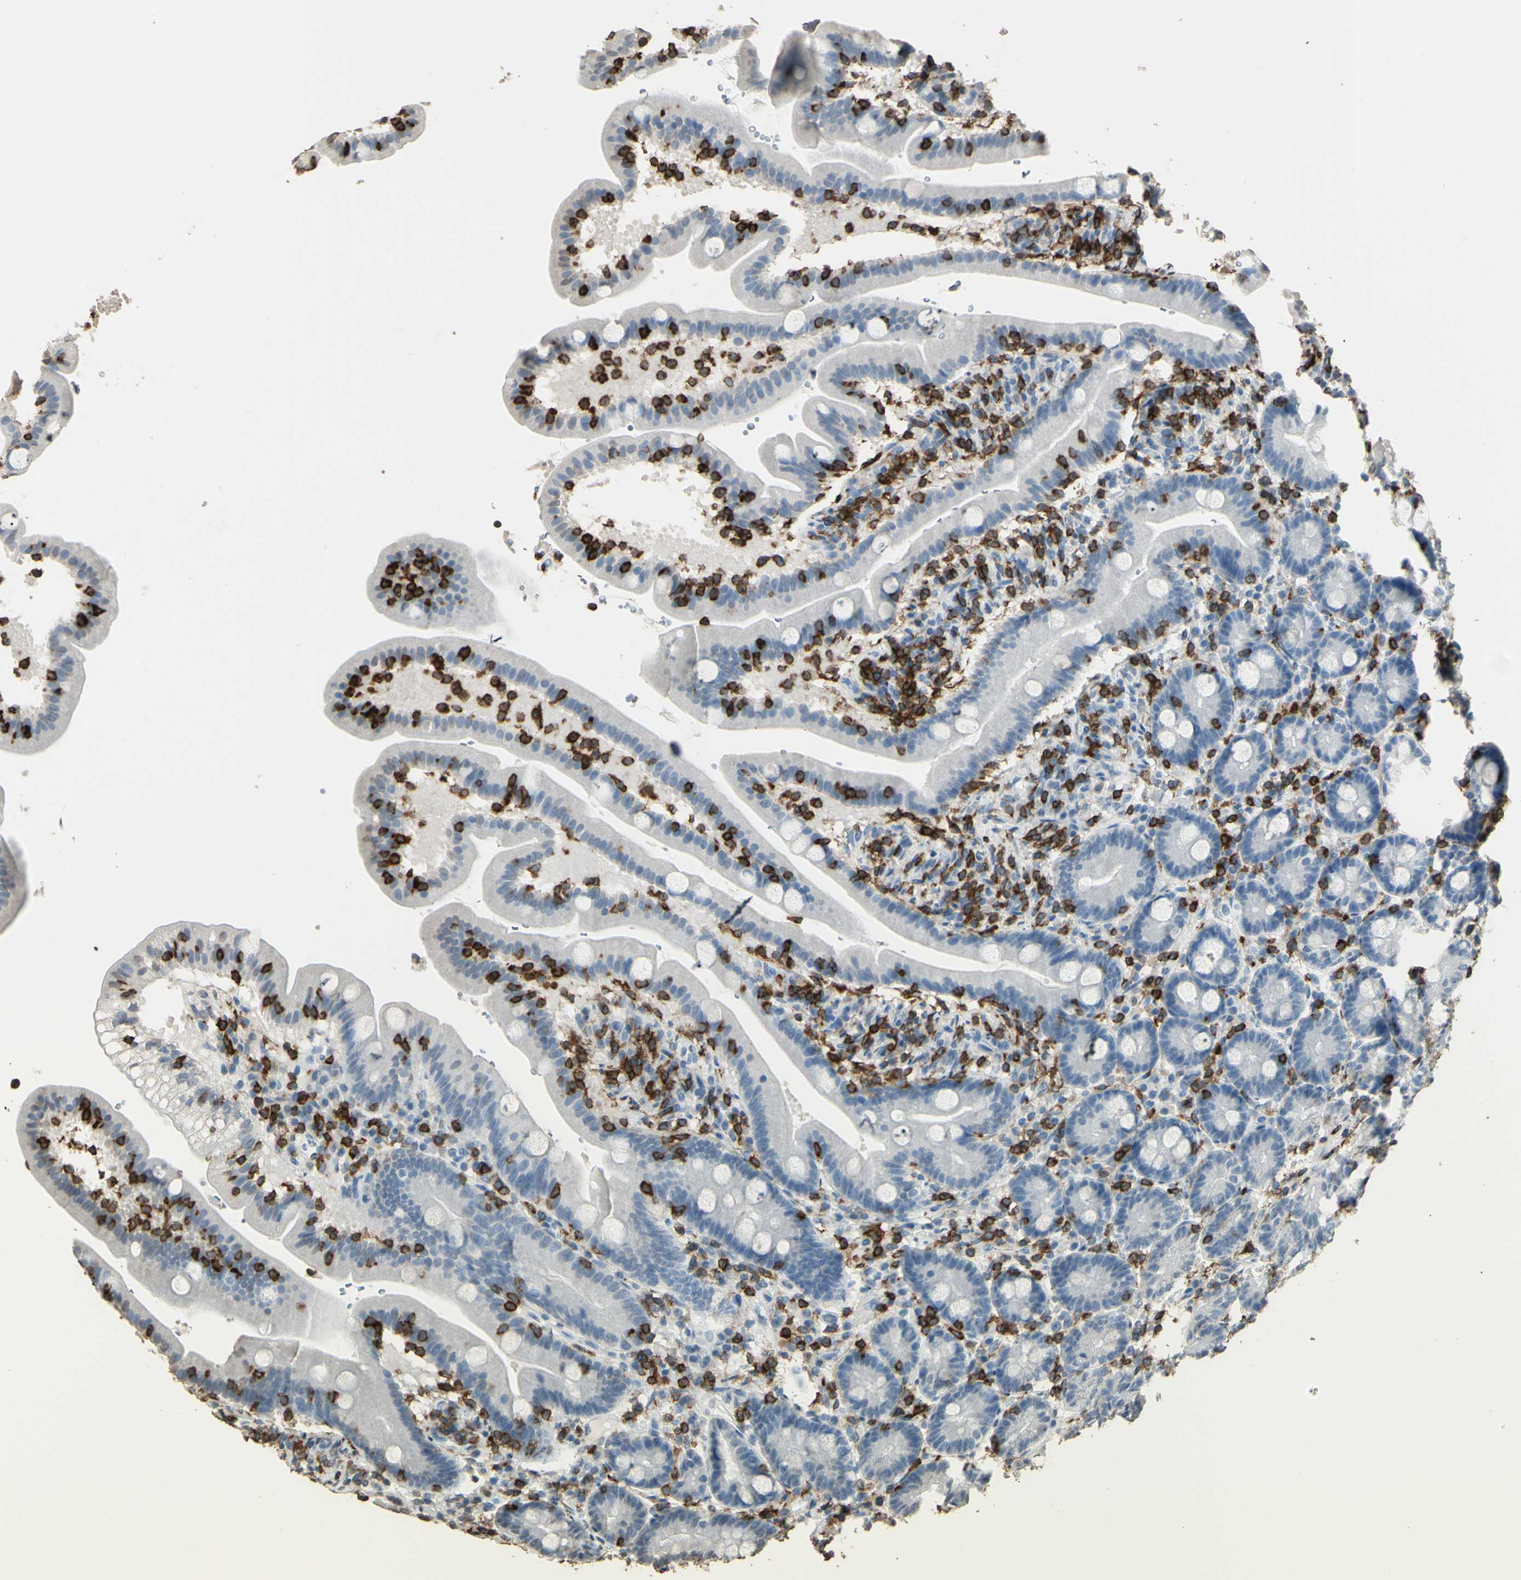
{"staining": {"intensity": "negative", "quantity": "none", "location": "none"}, "tissue": "duodenum", "cell_type": "Glandular cells", "image_type": "normal", "snomed": [{"axis": "morphology", "description": "Normal tissue, NOS"}, {"axis": "topography", "description": "Duodenum"}], "caption": "IHC image of normal duodenum: human duodenum stained with DAB (3,3'-diaminobenzidine) demonstrates no significant protein staining in glandular cells. The staining is performed using DAB (3,3'-diaminobenzidine) brown chromogen with nuclei counter-stained in using hematoxylin.", "gene": "PSTPIP1", "patient": {"sex": "male", "age": 54}}